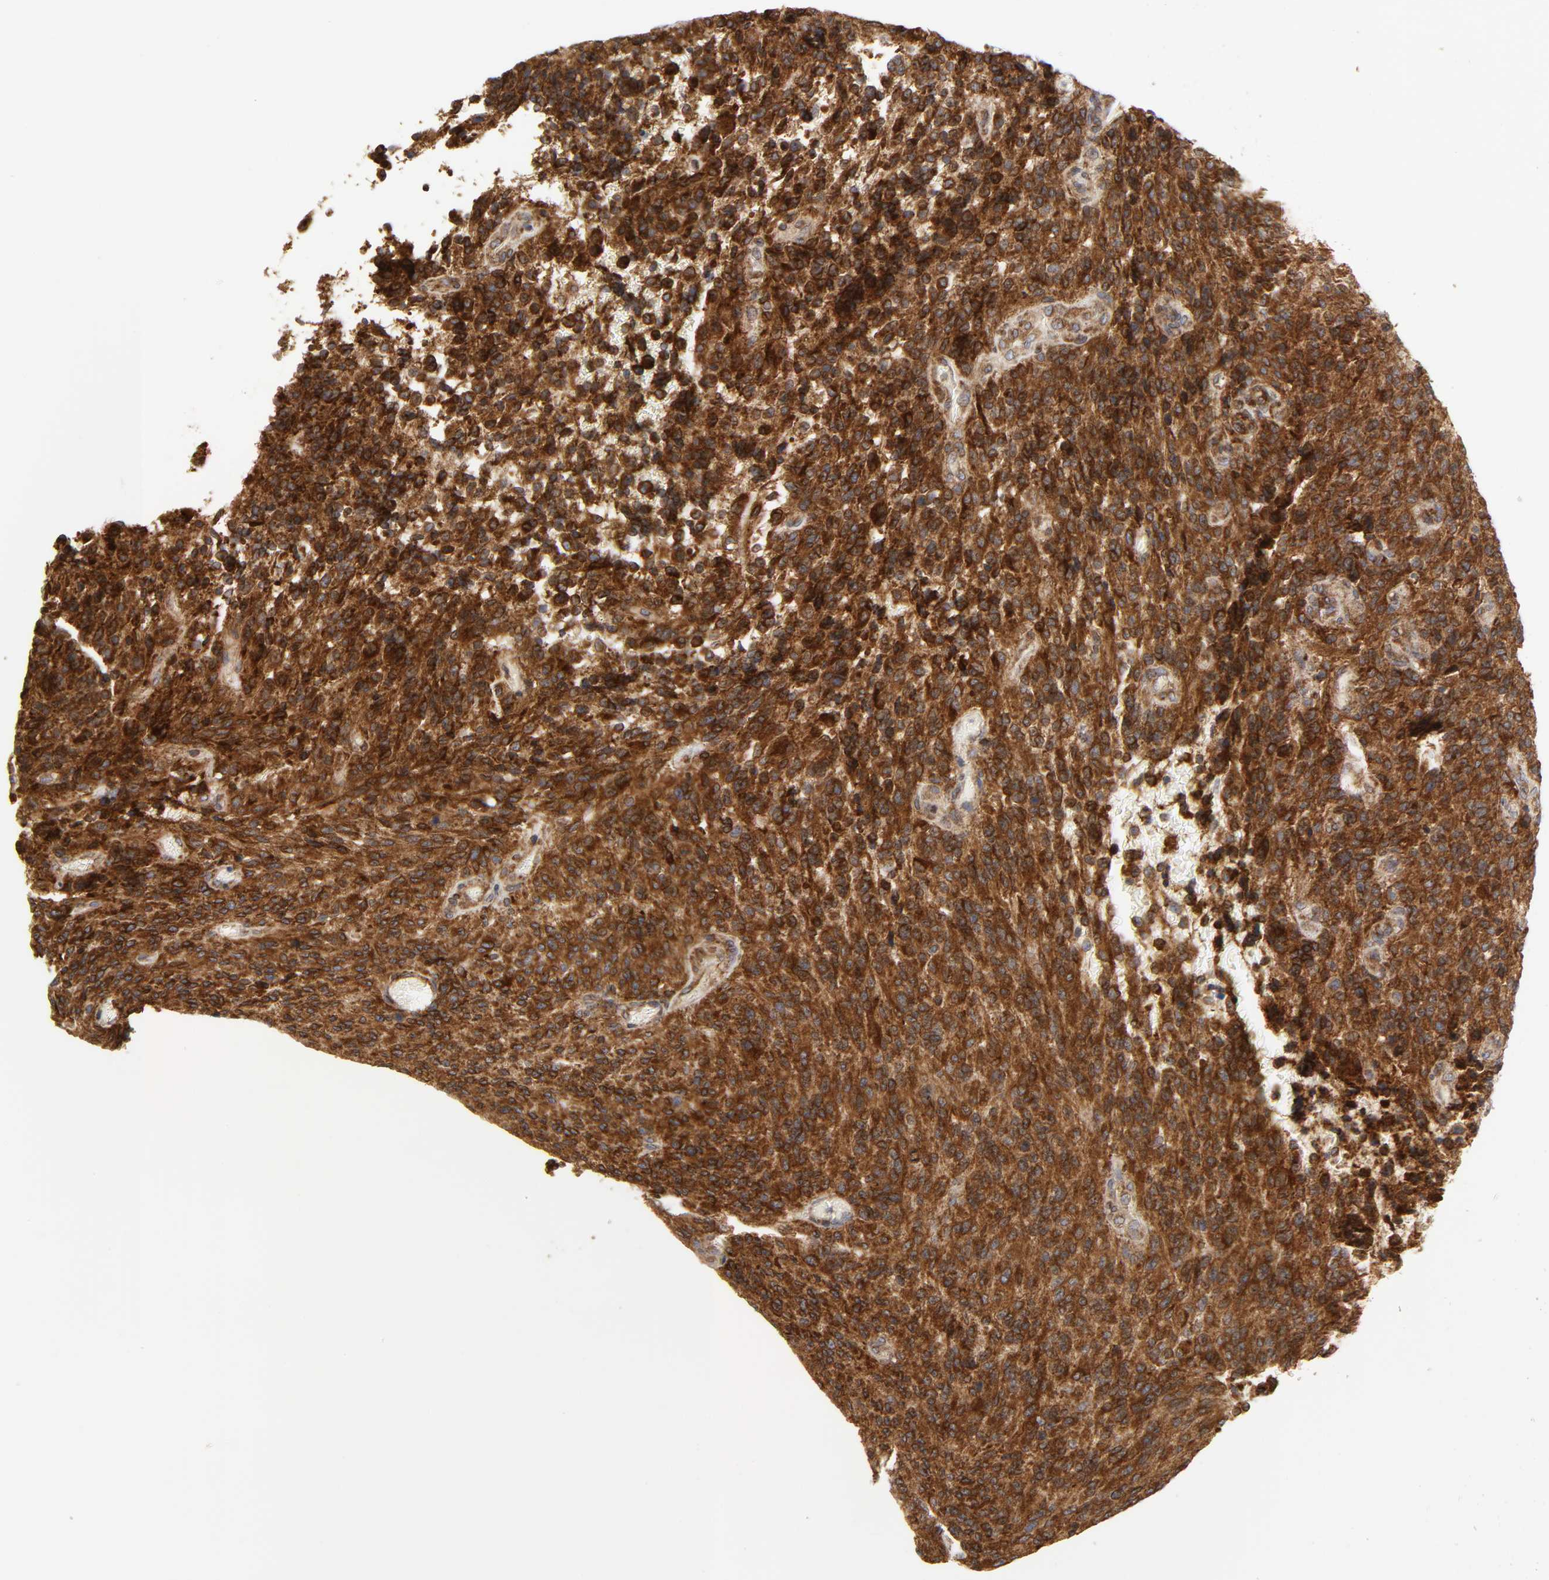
{"staining": {"intensity": "strong", "quantity": ">75%", "location": "cytoplasmic/membranous"}, "tissue": "glioma", "cell_type": "Tumor cells", "image_type": "cancer", "snomed": [{"axis": "morphology", "description": "Normal tissue, NOS"}, {"axis": "morphology", "description": "Glioma, malignant, High grade"}, {"axis": "topography", "description": "Cerebral cortex"}], "caption": "High-power microscopy captured an immunohistochemistry histopathology image of malignant high-grade glioma, revealing strong cytoplasmic/membranous positivity in about >75% of tumor cells.", "gene": "POR", "patient": {"sex": "male", "age": 56}}